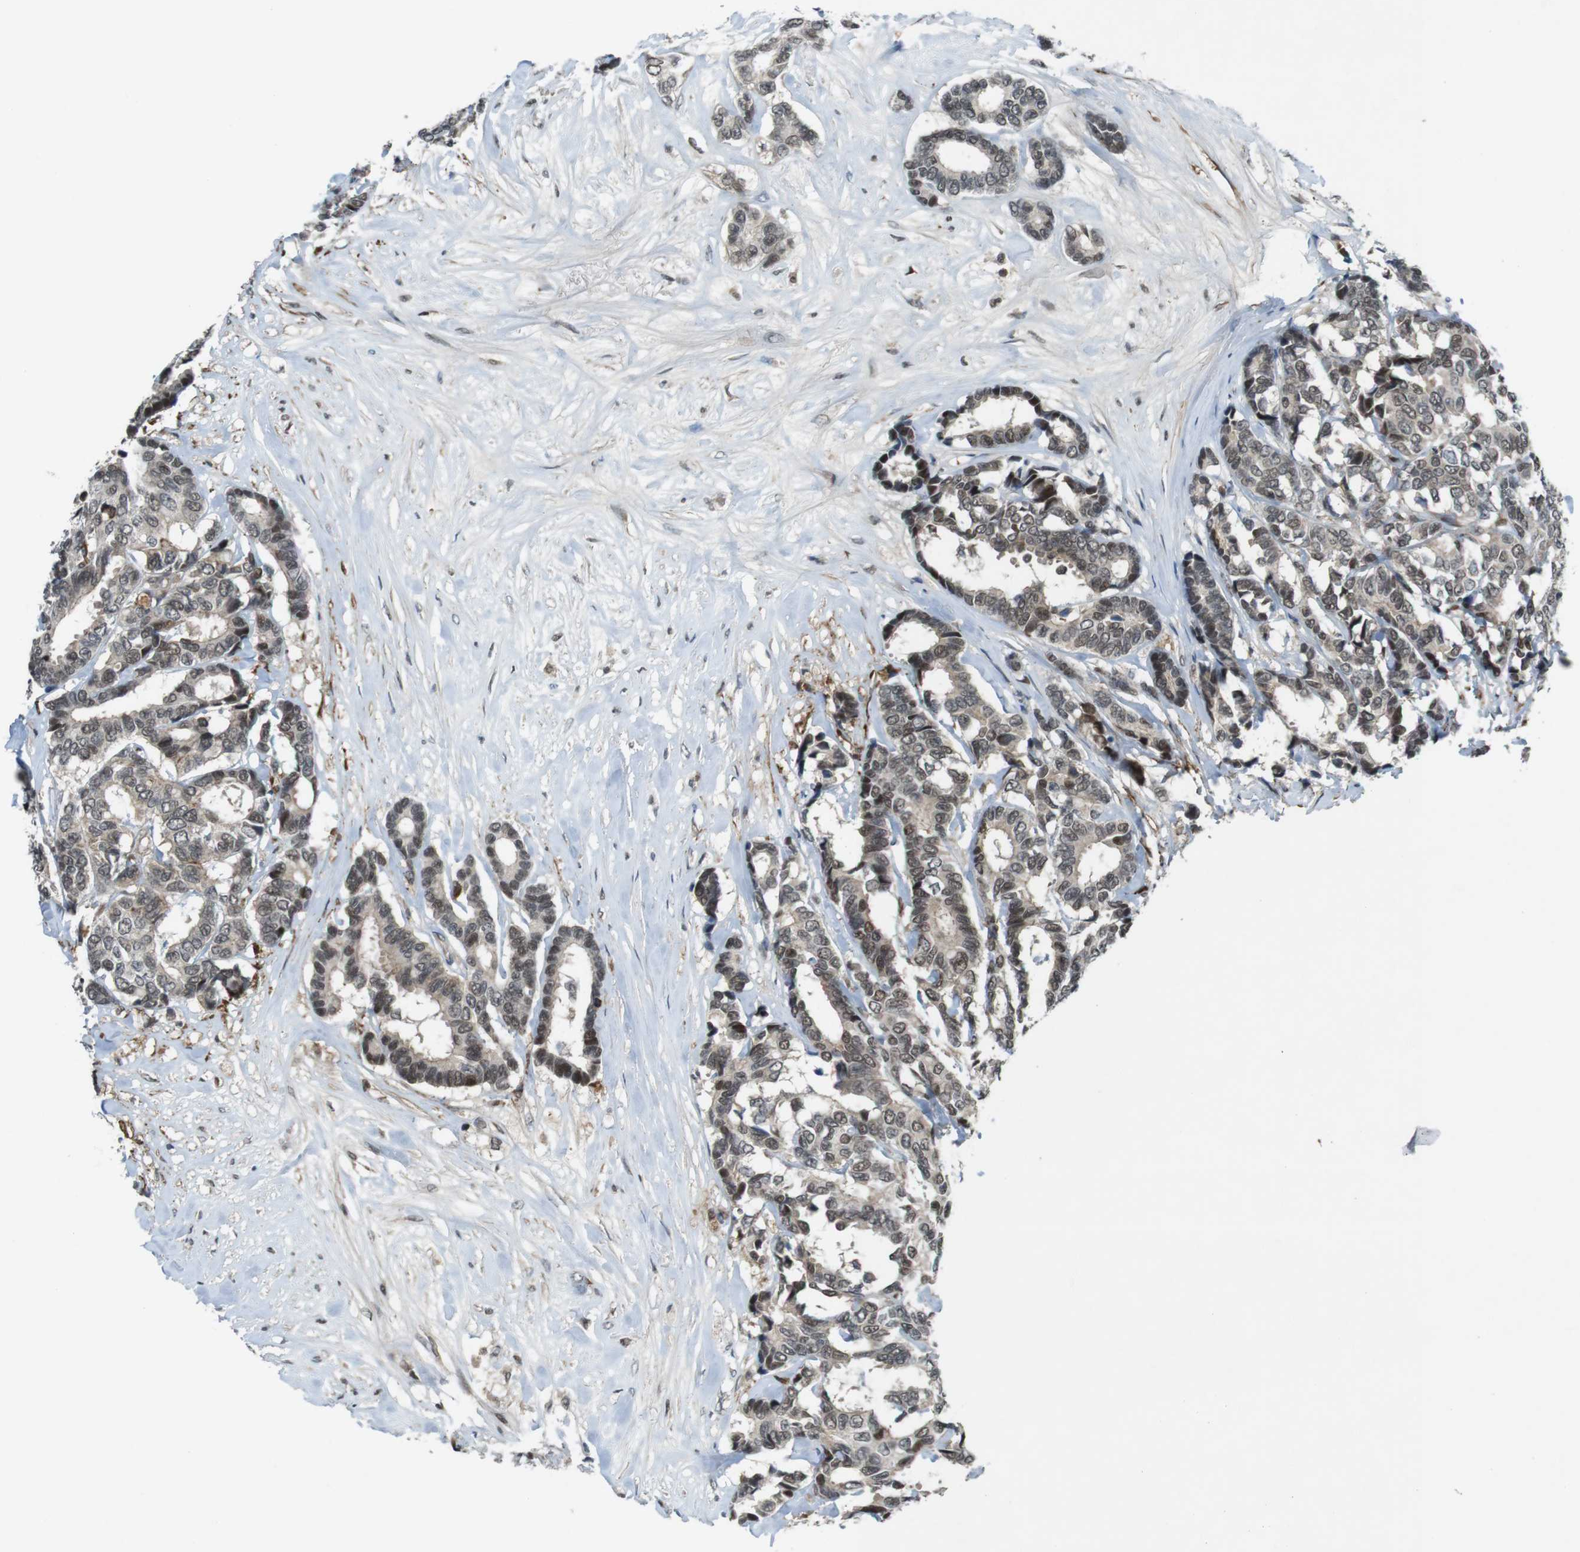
{"staining": {"intensity": "moderate", "quantity": ">75%", "location": "nuclear"}, "tissue": "breast cancer", "cell_type": "Tumor cells", "image_type": "cancer", "snomed": [{"axis": "morphology", "description": "Duct carcinoma"}, {"axis": "topography", "description": "Breast"}], "caption": "Protein staining of breast cancer tissue reveals moderate nuclear staining in approximately >75% of tumor cells.", "gene": "MAPKAPK5", "patient": {"sex": "female", "age": 87}}